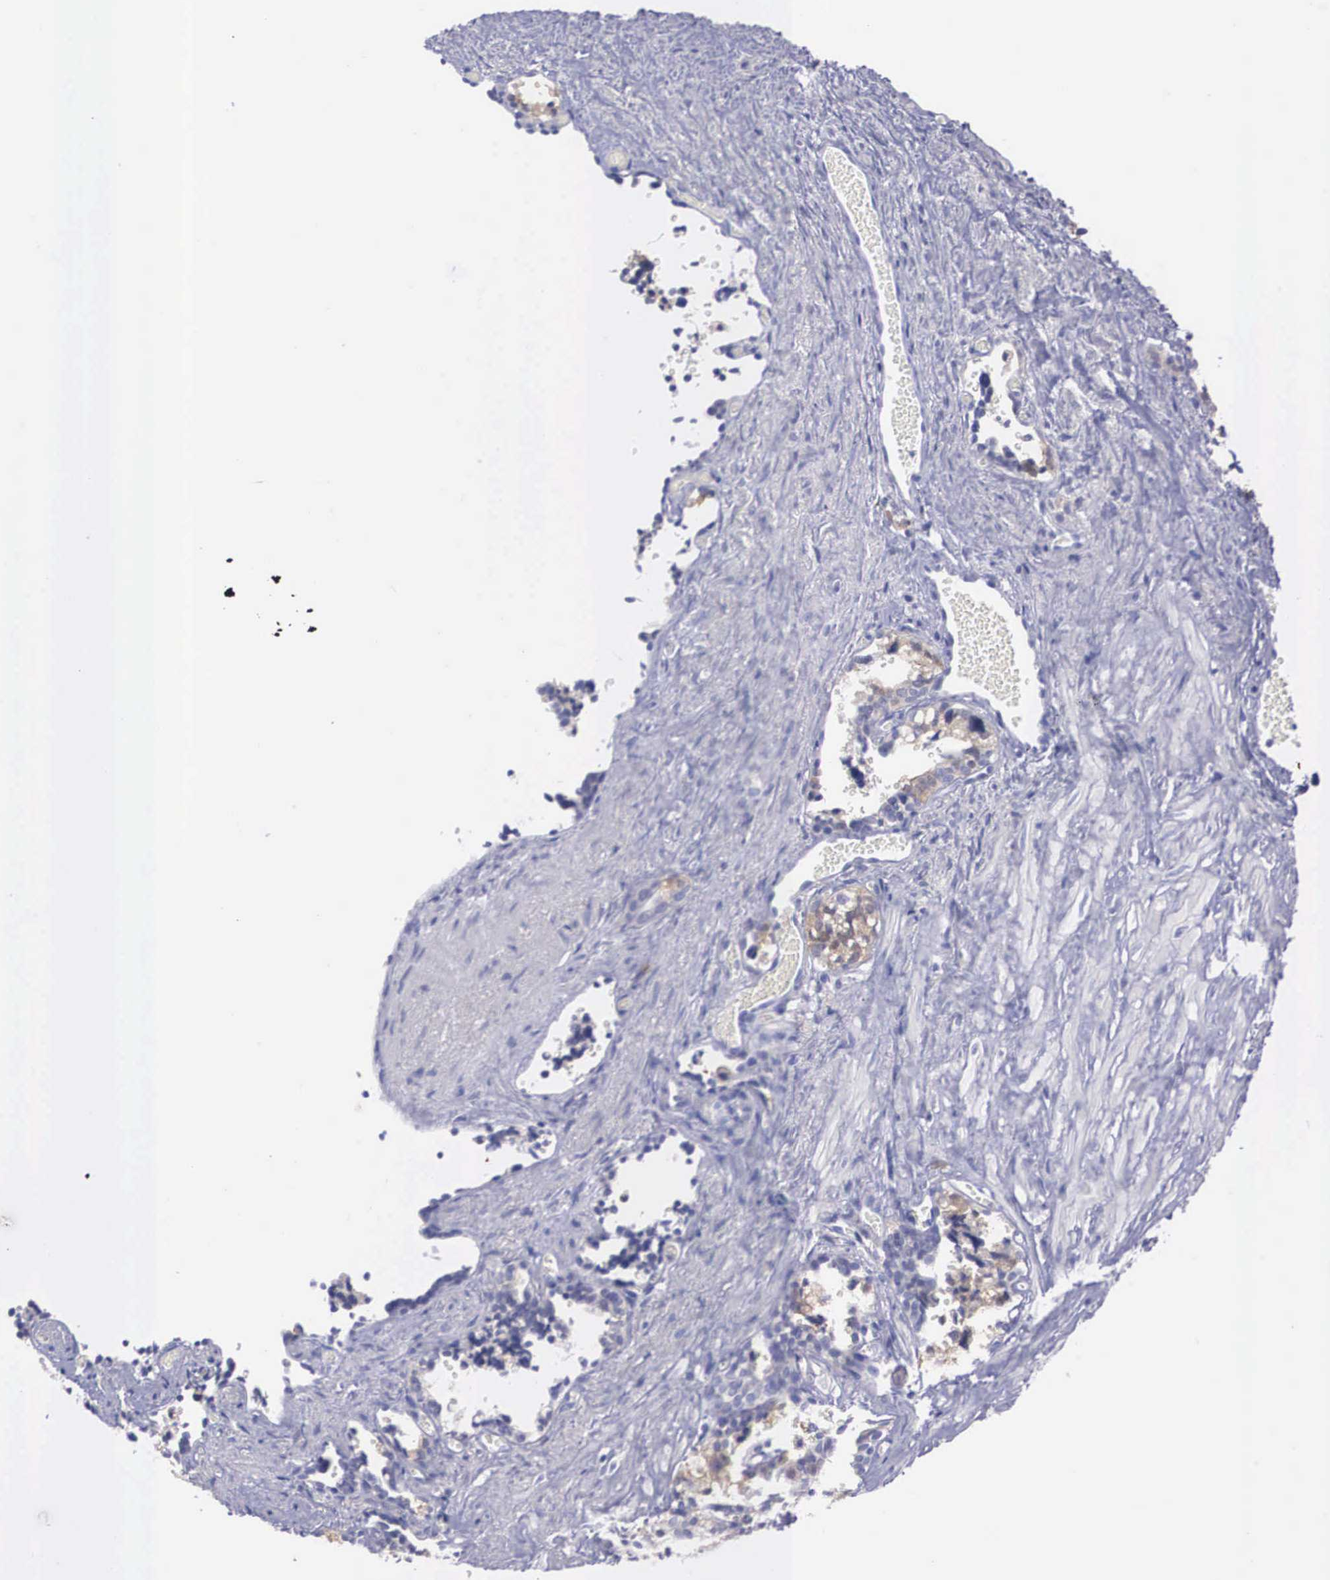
{"staining": {"intensity": "moderate", "quantity": ">75%", "location": "cytoplasmic/membranous"}, "tissue": "seminal vesicle", "cell_type": "Glandular cells", "image_type": "normal", "snomed": [{"axis": "morphology", "description": "Normal tissue, NOS"}, {"axis": "topography", "description": "Seminal veicle"}], "caption": "Glandular cells demonstrate medium levels of moderate cytoplasmic/membranous staining in approximately >75% of cells in benign seminal vesicle. The protein is stained brown, and the nuclei are stained in blue (DAB IHC with brightfield microscopy, high magnification).", "gene": "REPS2", "patient": {"sex": "male", "age": 60}}